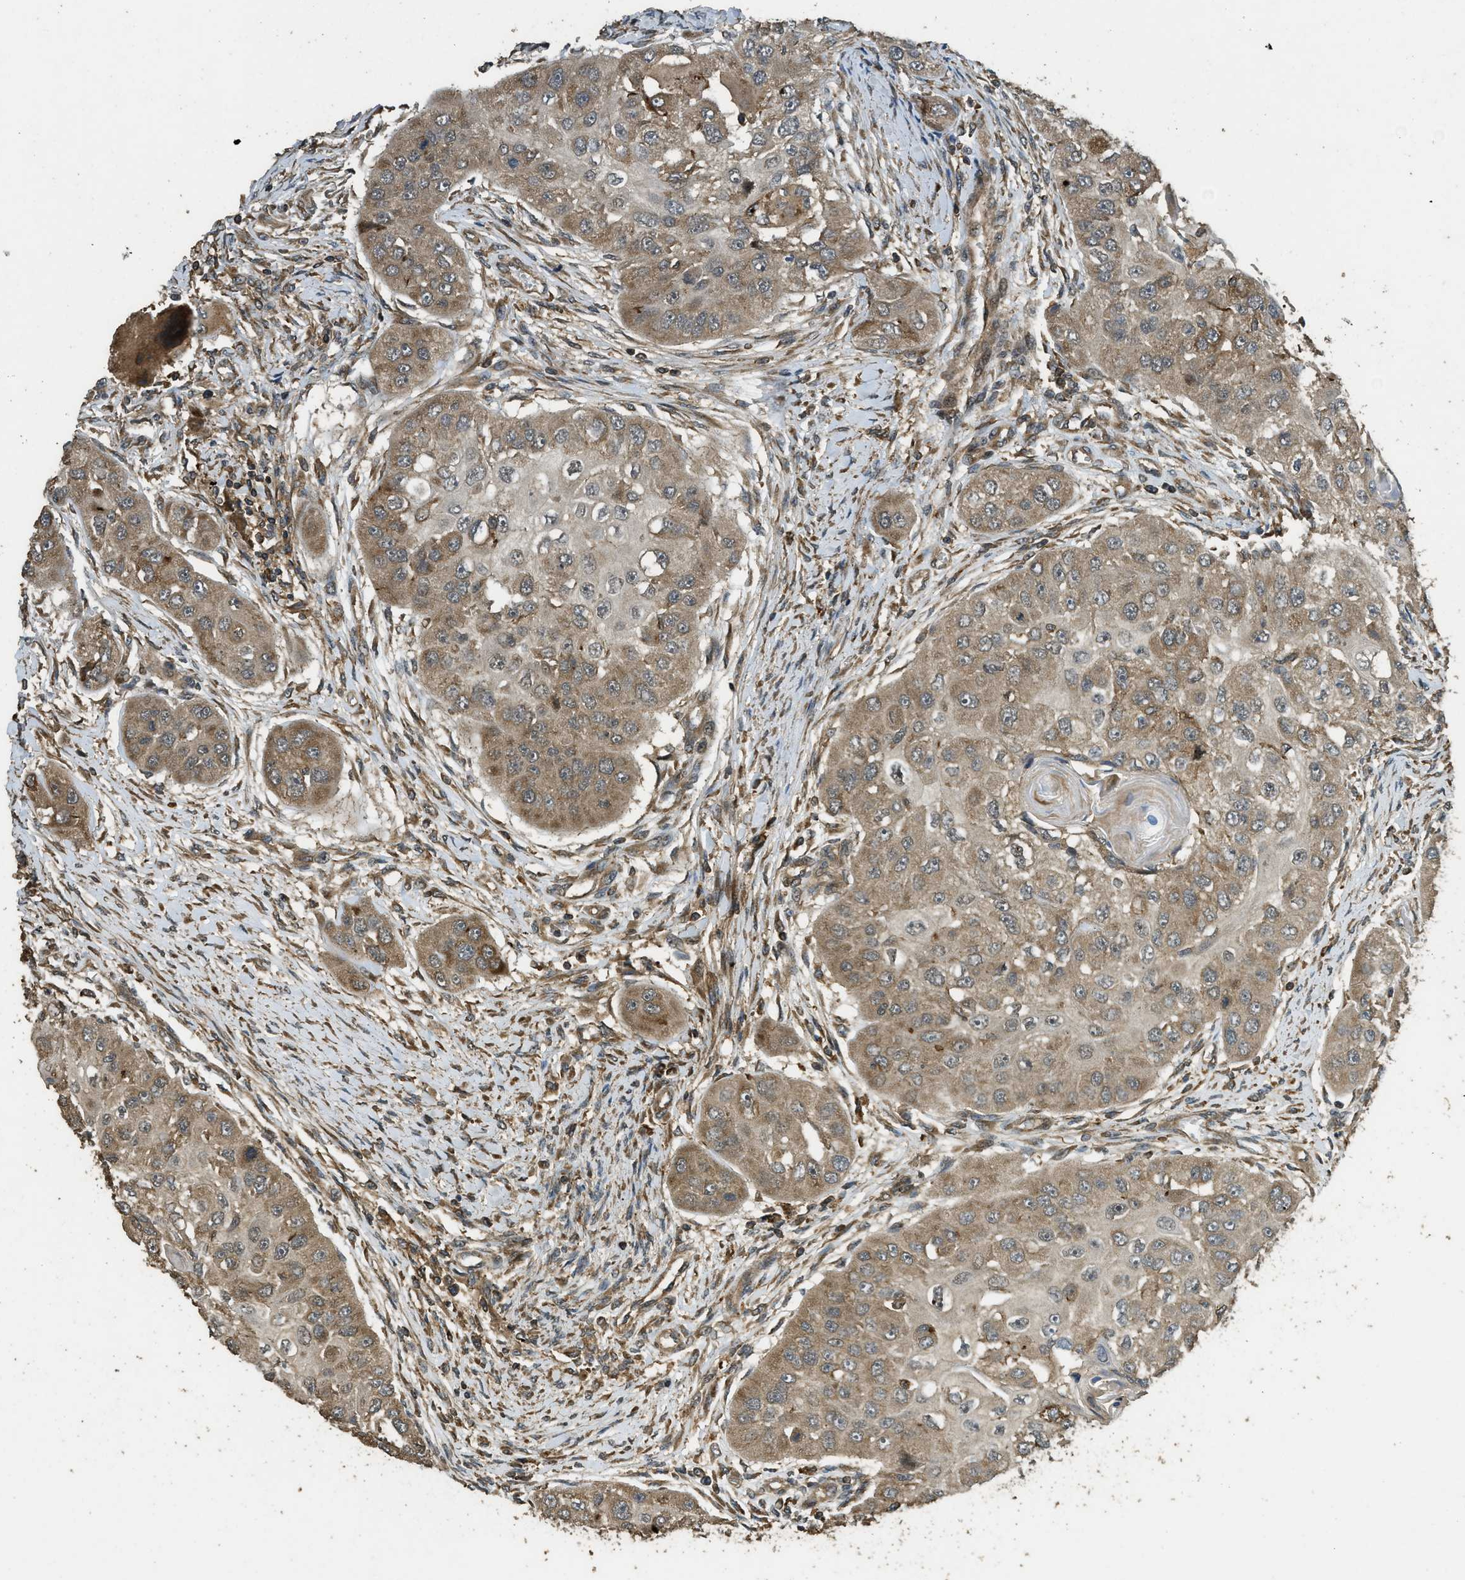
{"staining": {"intensity": "moderate", "quantity": ">75%", "location": "cytoplasmic/membranous"}, "tissue": "head and neck cancer", "cell_type": "Tumor cells", "image_type": "cancer", "snomed": [{"axis": "morphology", "description": "Normal tissue, NOS"}, {"axis": "morphology", "description": "Squamous cell carcinoma, NOS"}, {"axis": "topography", "description": "Skeletal muscle"}, {"axis": "topography", "description": "Head-Neck"}], "caption": "Immunohistochemistry (DAB) staining of human squamous cell carcinoma (head and neck) demonstrates moderate cytoplasmic/membranous protein expression in about >75% of tumor cells.", "gene": "PPP6R3", "patient": {"sex": "male", "age": 51}}